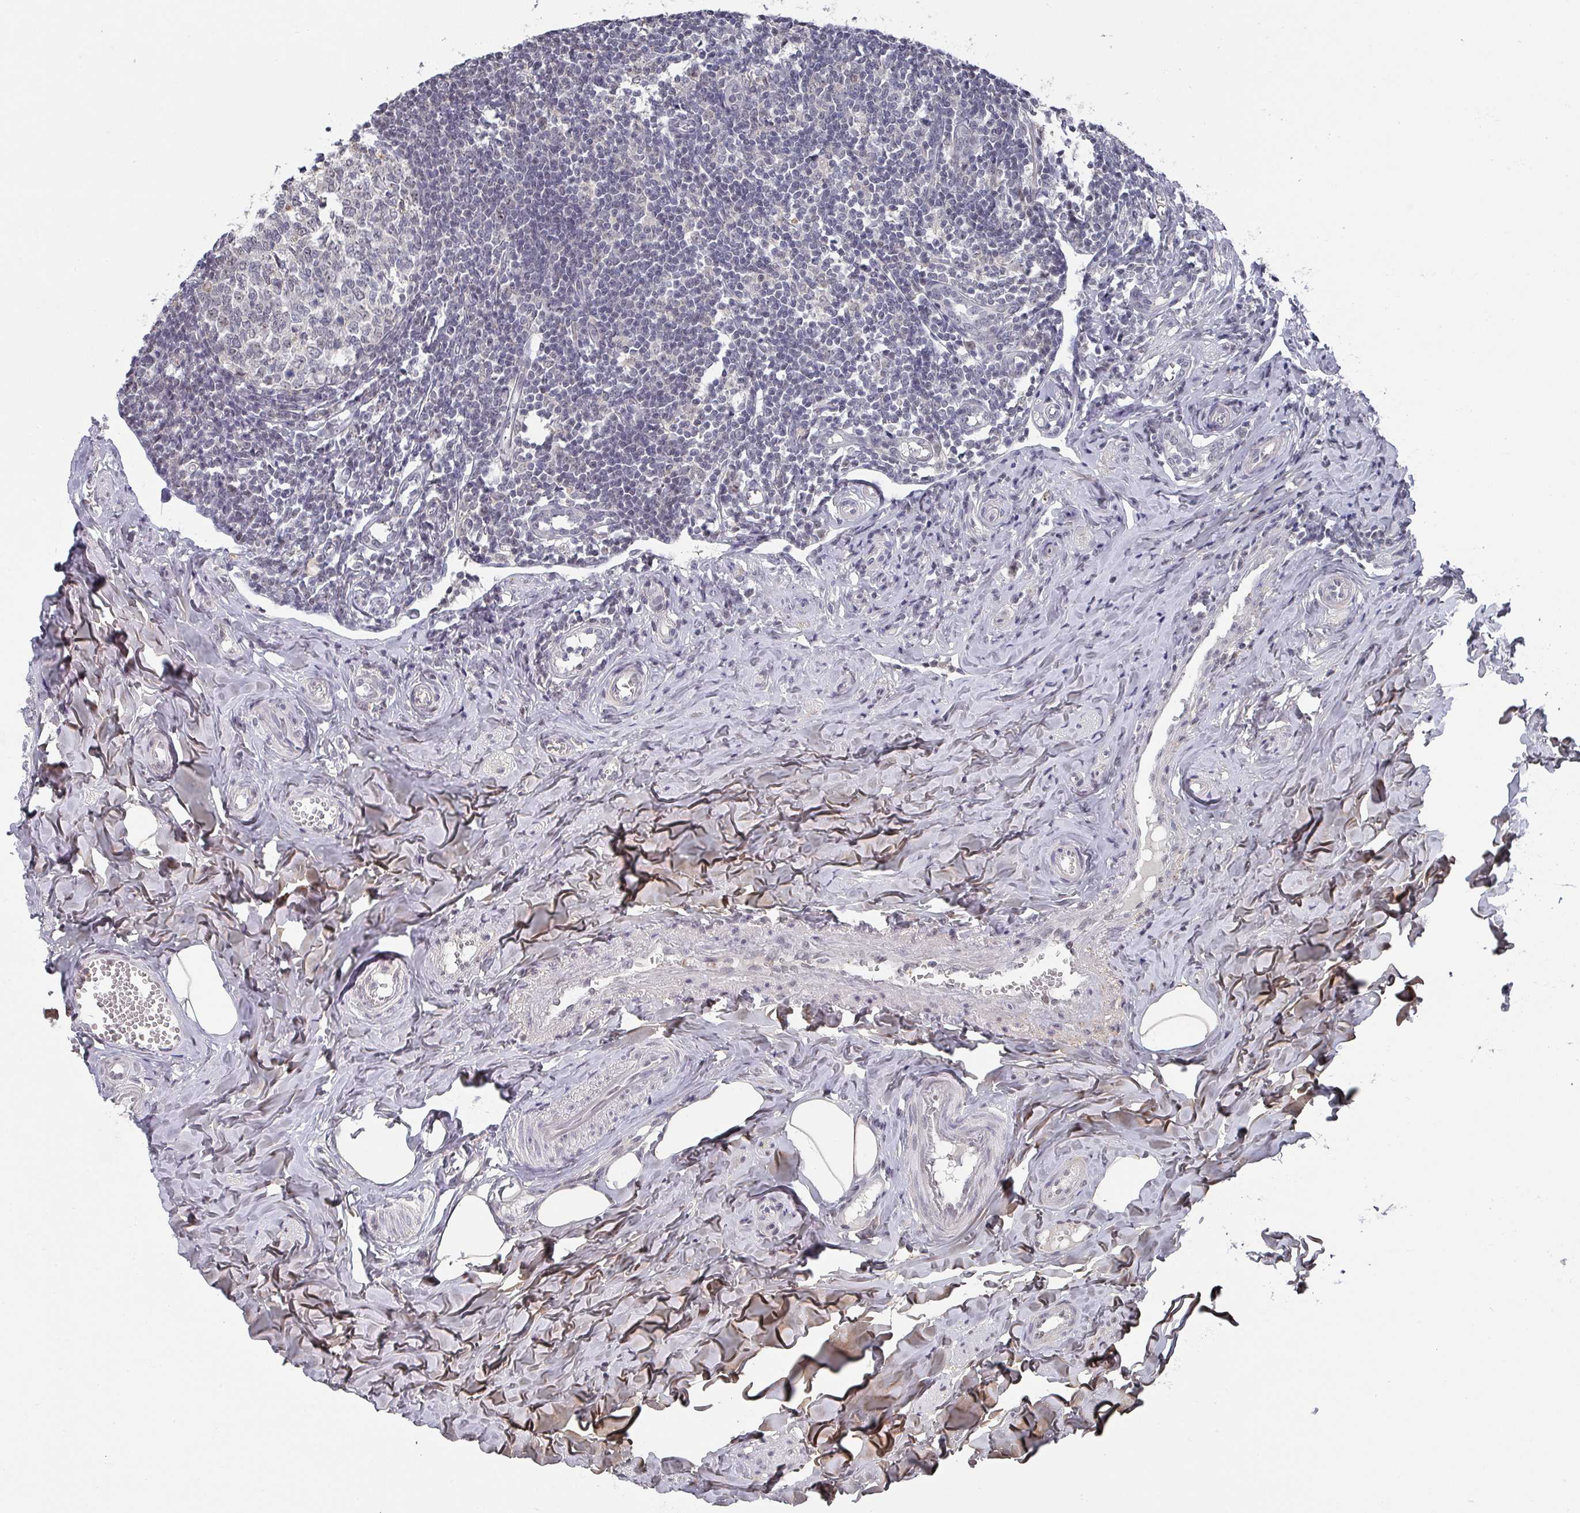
{"staining": {"intensity": "weak", "quantity": "25%-75%", "location": "nuclear"}, "tissue": "appendix", "cell_type": "Glandular cells", "image_type": "normal", "snomed": [{"axis": "morphology", "description": "Normal tissue, NOS"}, {"axis": "topography", "description": "Appendix"}], "caption": "Immunohistochemical staining of normal human appendix exhibits weak nuclear protein expression in approximately 25%-75% of glandular cells. (DAB (3,3'-diaminobenzidine) IHC with brightfield microscopy, high magnification).", "gene": "ZNF654", "patient": {"sex": "male", "age": 78}}